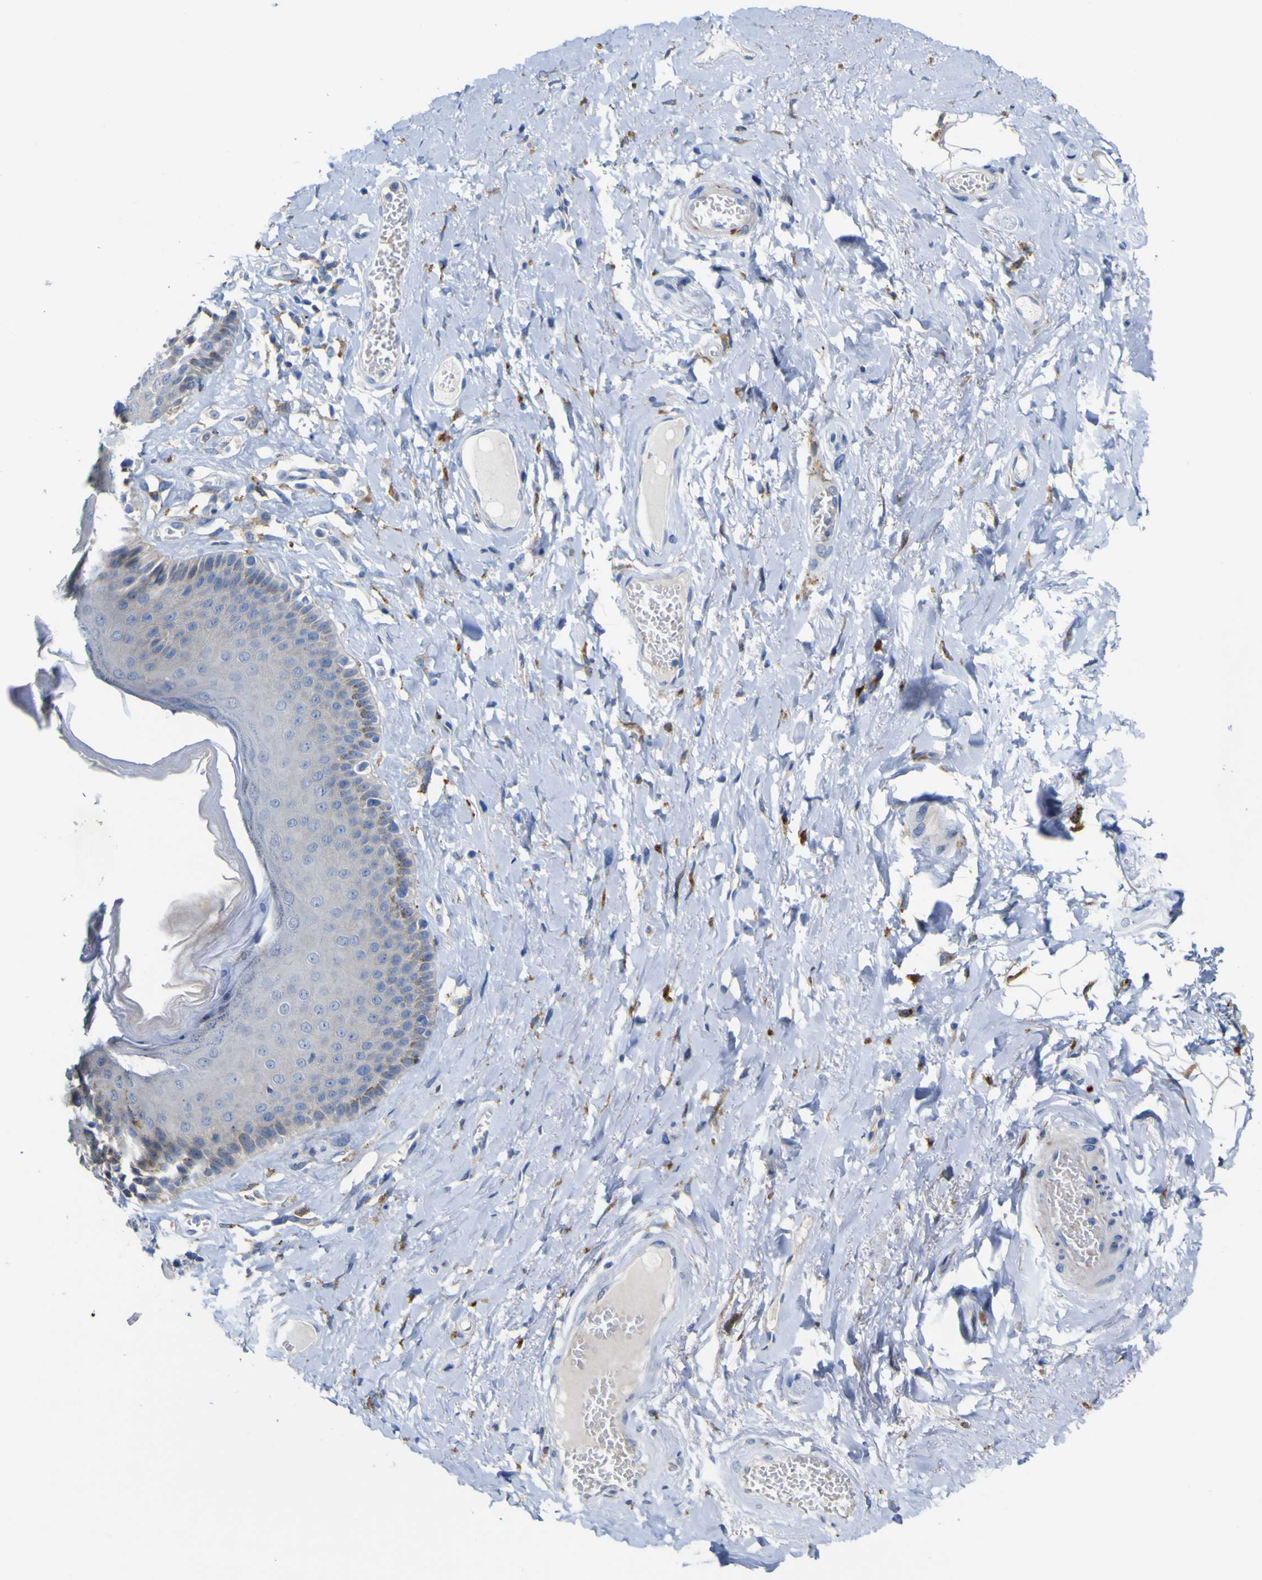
{"staining": {"intensity": "moderate", "quantity": "<25%", "location": "cytoplasmic/membranous"}, "tissue": "skin", "cell_type": "Epidermal cells", "image_type": "normal", "snomed": [{"axis": "morphology", "description": "Normal tissue, NOS"}, {"axis": "topography", "description": "Anal"}], "caption": "Protein staining demonstrates moderate cytoplasmic/membranous positivity in about <25% of epidermal cells in normal skin.", "gene": "PTPRF", "patient": {"sex": "male", "age": 69}}